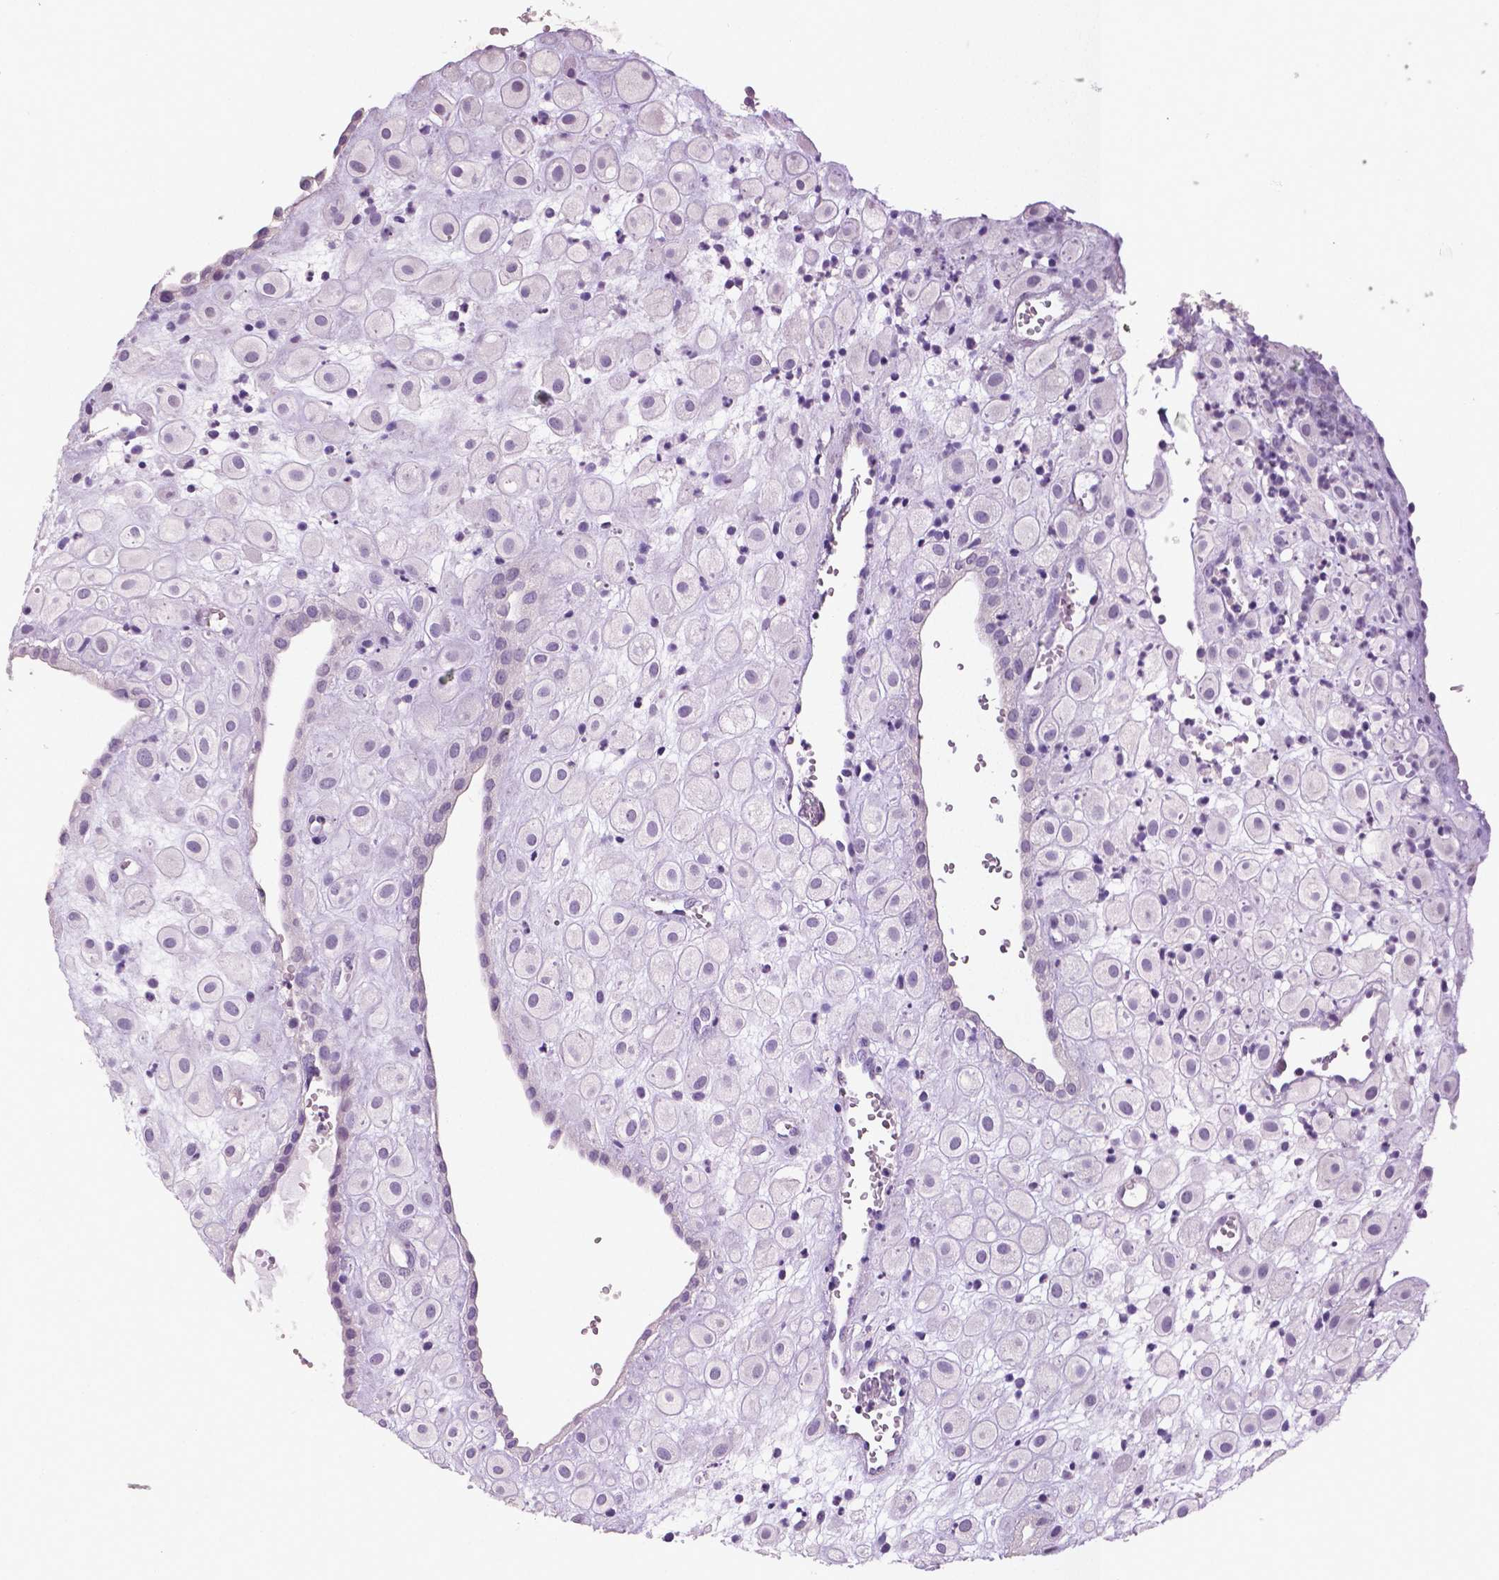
{"staining": {"intensity": "negative", "quantity": "none", "location": "none"}, "tissue": "placenta", "cell_type": "Decidual cells", "image_type": "normal", "snomed": [{"axis": "morphology", "description": "Normal tissue, NOS"}, {"axis": "topography", "description": "Placenta"}], "caption": "Decidual cells show no significant protein positivity in normal placenta.", "gene": "TSPAN7", "patient": {"sex": "female", "age": 24}}